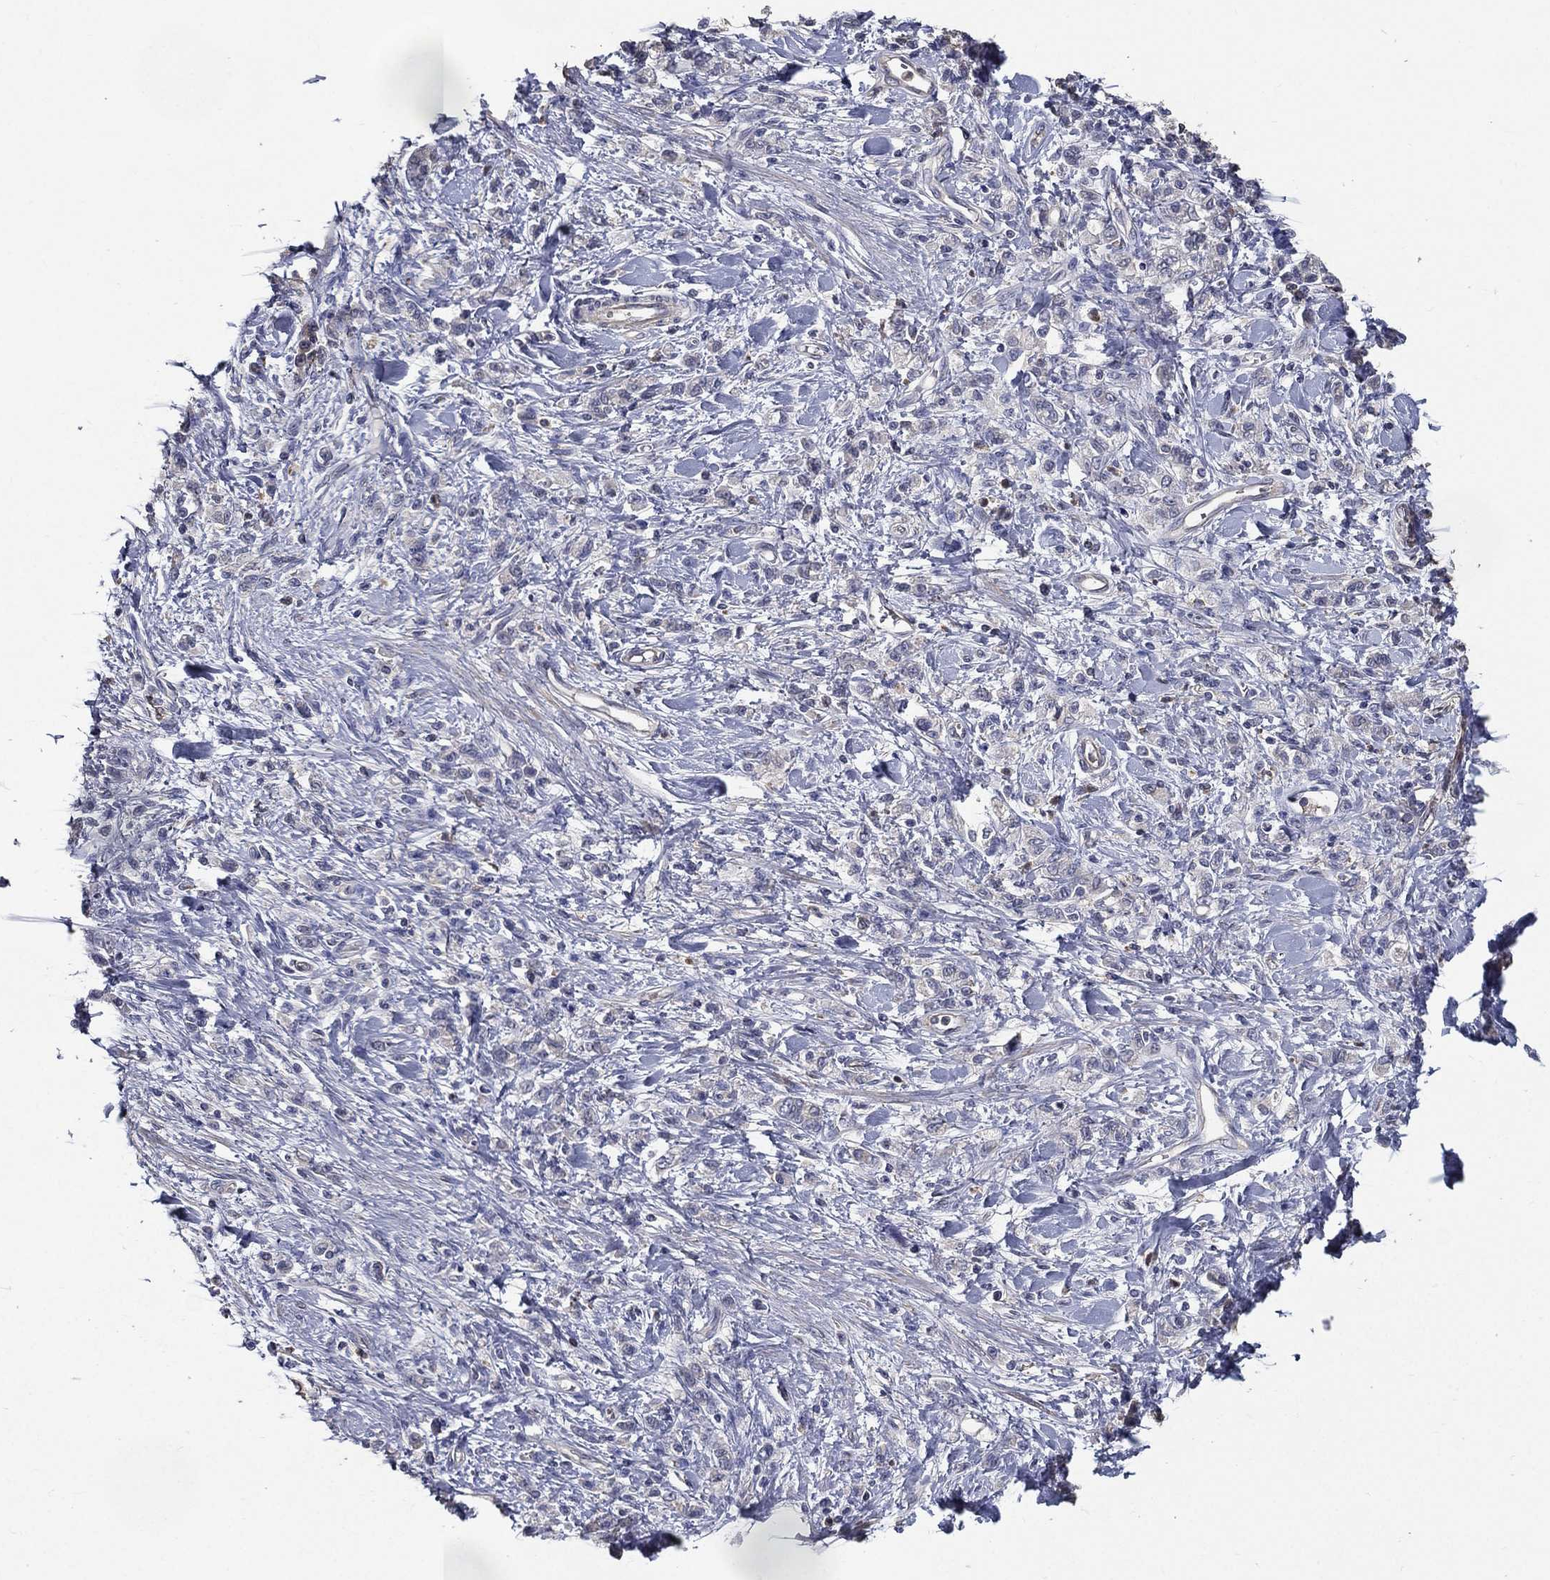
{"staining": {"intensity": "negative", "quantity": "none", "location": "none"}, "tissue": "stomach cancer", "cell_type": "Tumor cells", "image_type": "cancer", "snomed": [{"axis": "morphology", "description": "Adenocarcinoma, NOS"}, {"axis": "topography", "description": "Stomach"}], "caption": "A high-resolution photomicrograph shows immunohistochemistry staining of stomach cancer (adenocarcinoma), which exhibits no significant expression in tumor cells.", "gene": "SERPINB2", "patient": {"sex": "male", "age": 77}}